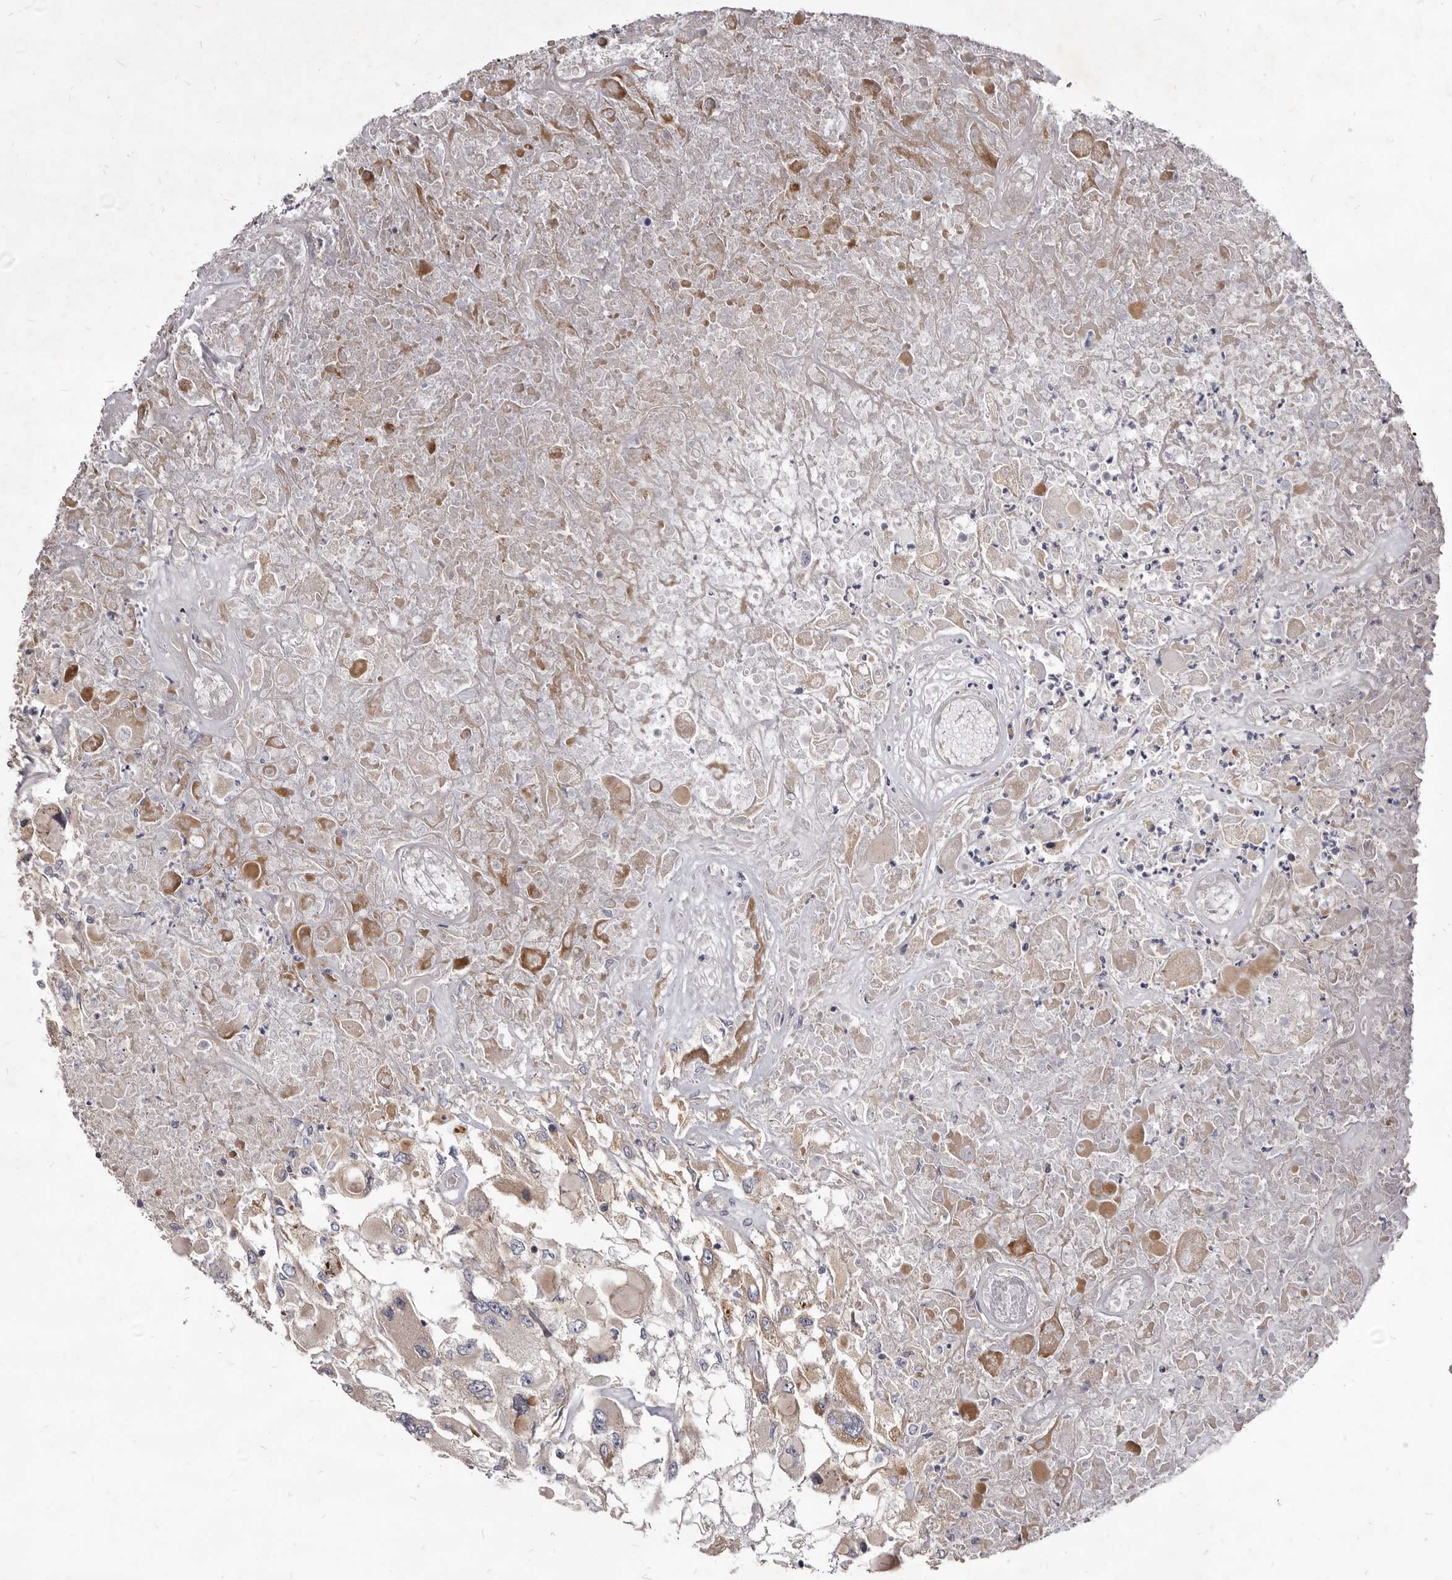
{"staining": {"intensity": "weak", "quantity": "<25%", "location": "cytoplasmic/membranous"}, "tissue": "renal cancer", "cell_type": "Tumor cells", "image_type": "cancer", "snomed": [{"axis": "morphology", "description": "Adenocarcinoma, NOS"}, {"axis": "topography", "description": "Kidney"}], "caption": "This is an IHC photomicrograph of human renal adenocarcinoma. There is no expression in tumor cells.", "gene": "FAS", "patient": {"sex": "female", "age": 52}}